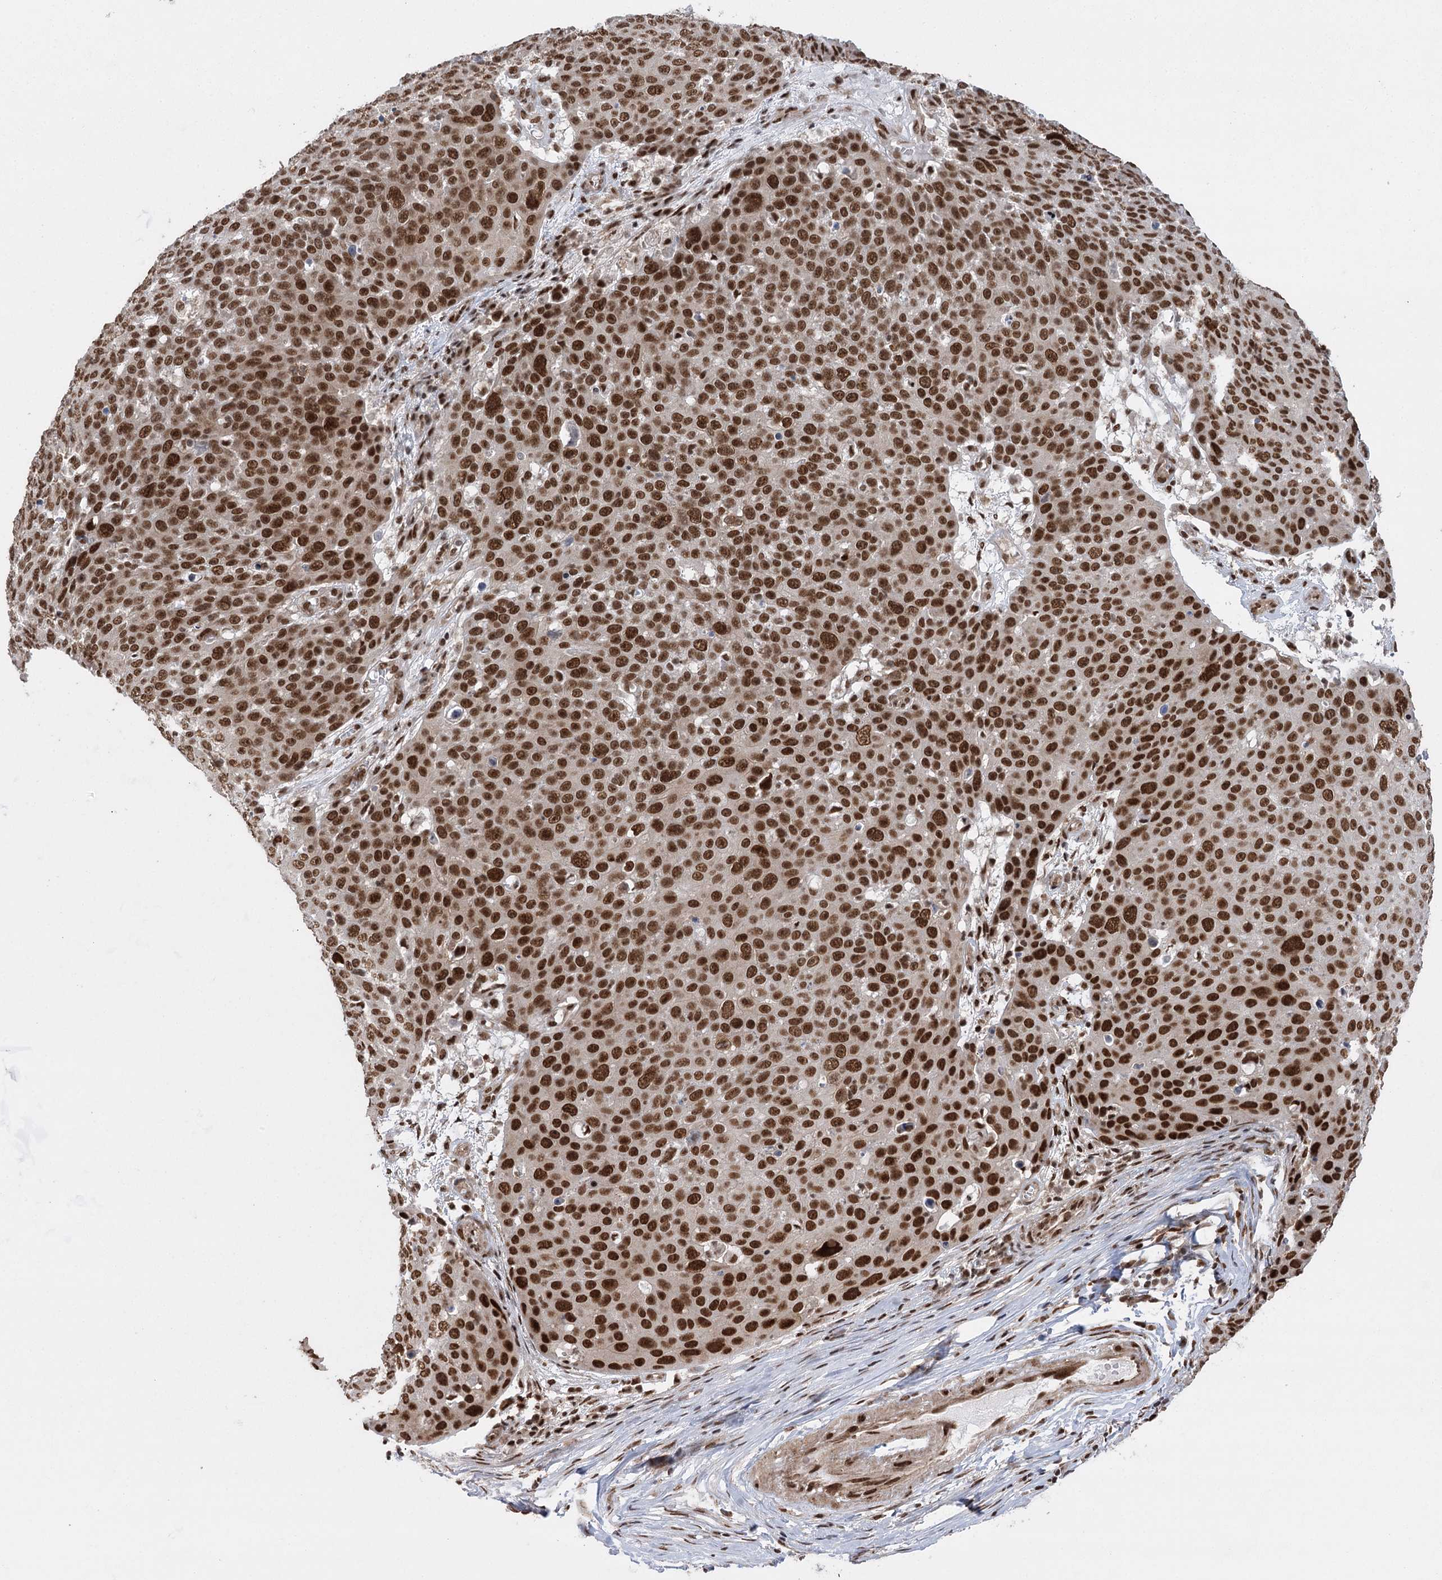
{"staining": {"intensity": "strong", "quantity": ">75%", "location": "nuclear"}, "tissue": "skin cancer", "cell_type": "Tumor cells", "image_type": "cancer", "snomed": [{"axis": "morphology", "description": "Squamous cell carcinoma, NOS"}, {"axis": "topography", "description": "Skin"}], "caption": "Skin cancer (squamous cell carcinoma) was stained to show a protein in brown. There is high levels of strong nuclear positivity in about >75% of tumor cells. (DAB (3,3'-diaminobenzidine) = brown stain, brightfield microscopy at high magnification).", "gene": "ZCCHC8", "patient": {"sex": "male", "age": 71}}